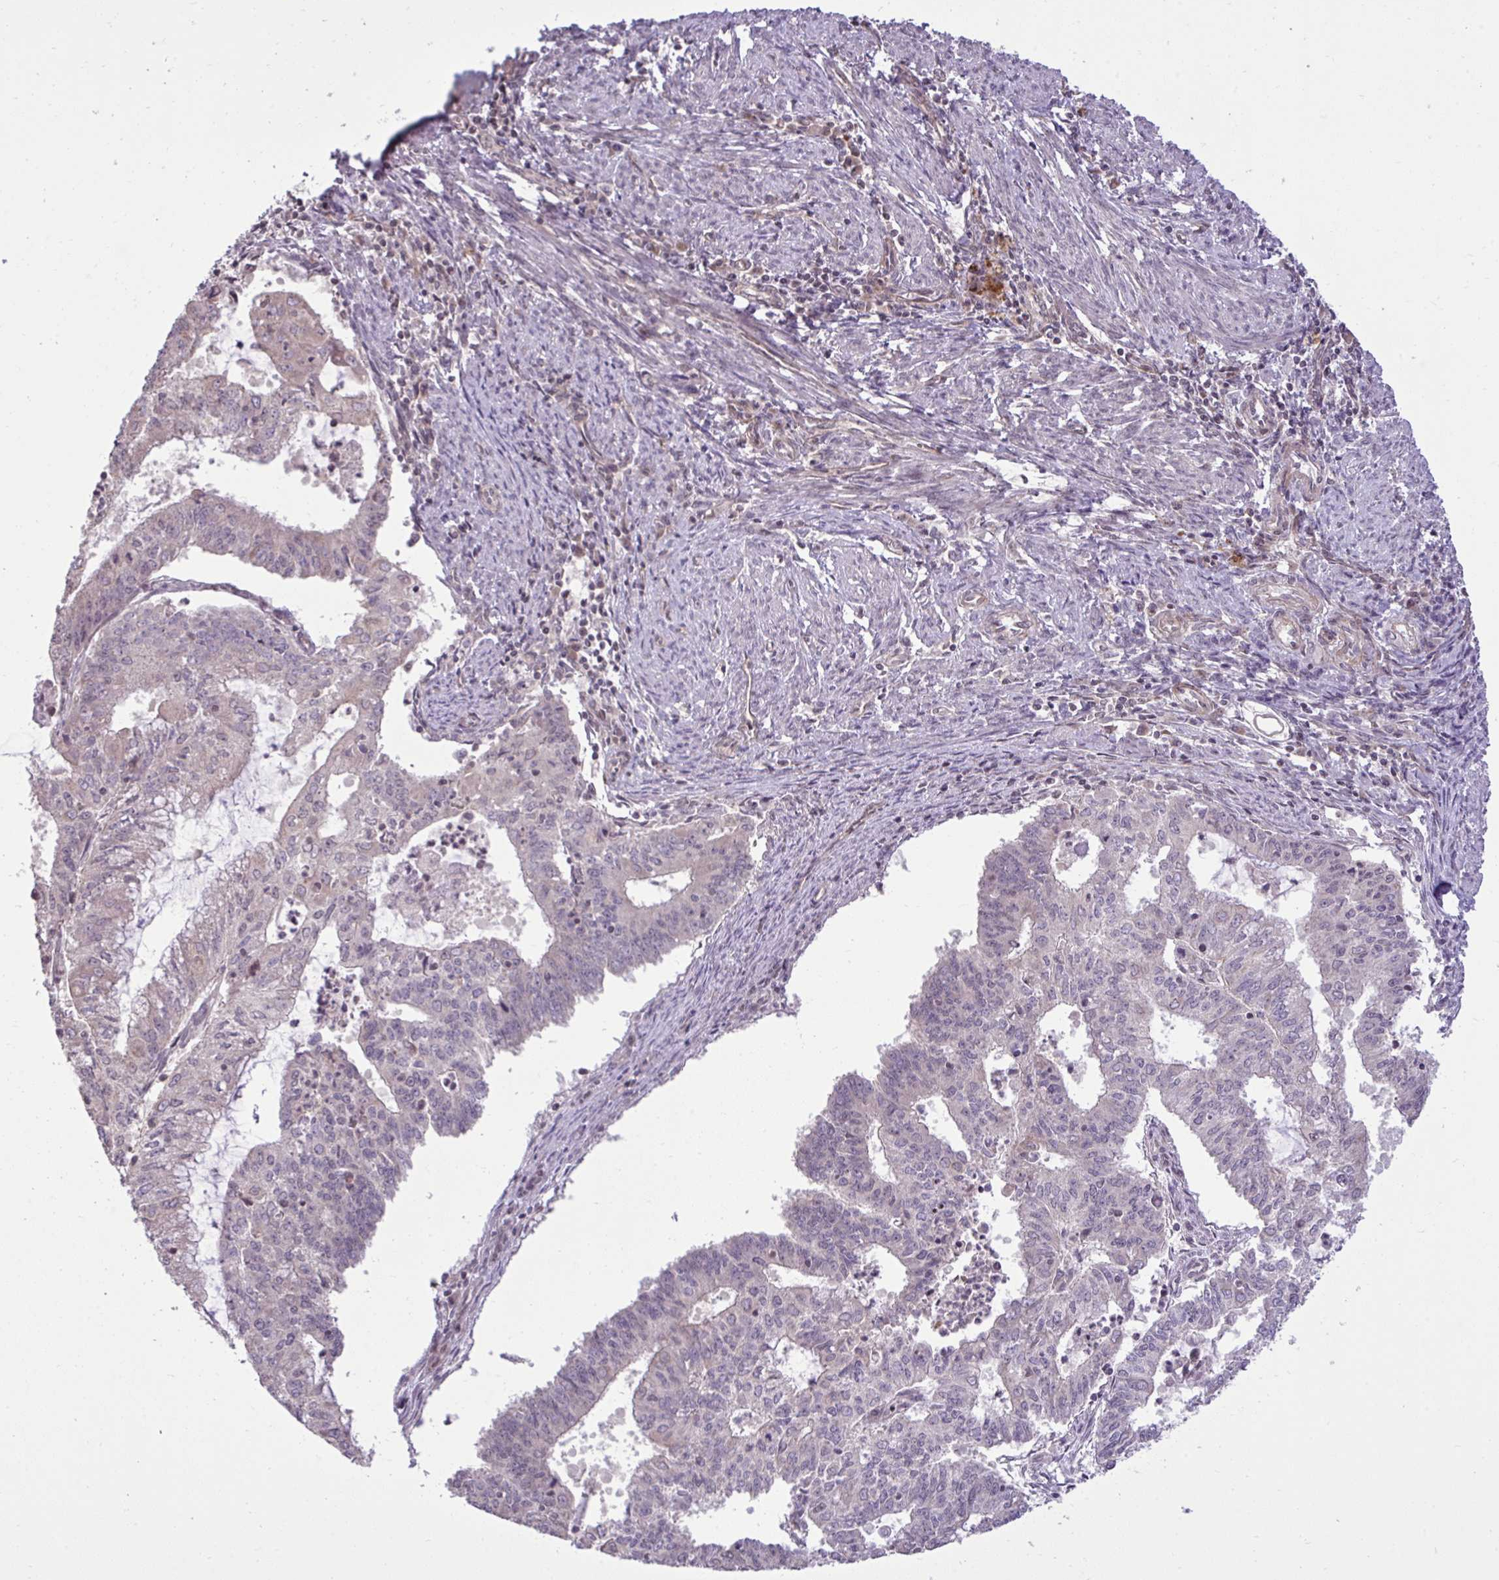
{"staining": {"intensity": "negative", "quantity": "none", "location": "none"}, "tissue": "endometrial cancer", "cell_type": "Tumor cells", "image_type": "cancer", "snomed": [{"axis": "morphology", "description": "Adenocarcinoma, NOS"}, {"axis": "topography", "description": "Endometrium"}], "caption": "DAB immunohistochemical staining of endometrial cancer (adenocarcinoma) demonstrates no significant staining in tumor cells.", "gene": "CYP20A1", "patient": {"sex": "female", "age": 61}}